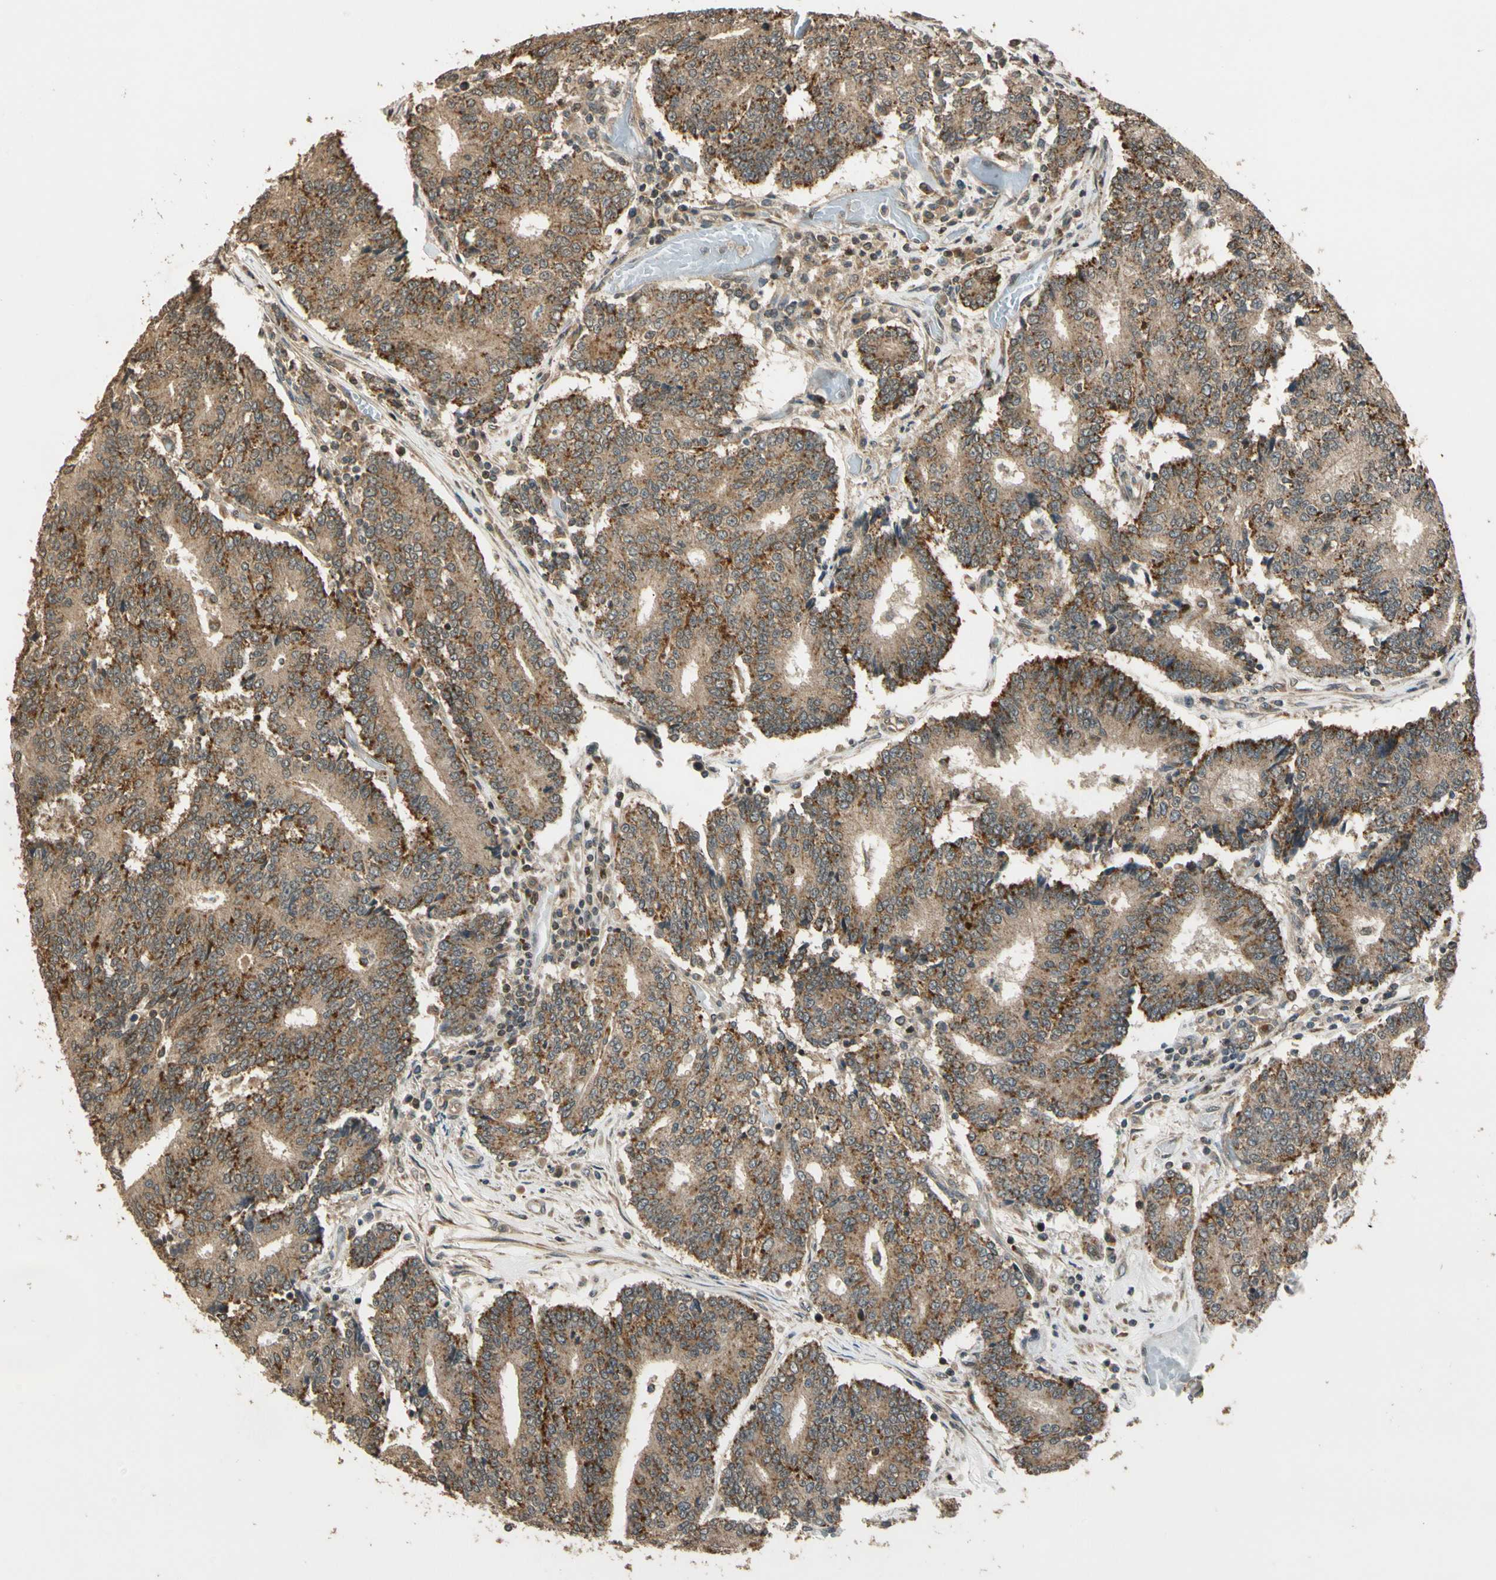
{"staining": {"intensity": "moderate", "quantity": ">75%", "location": "cytoplasmic/membranous"}, "tissue": "prostate cancer", "cell_type": "Tumor cells", "image_type": "cancer", "snomed": [{"axis": "morphology", "description": "Normal tissue, NOS"}, {"axis": "morphology", "description": "Adenocarcinoma, High grade"}, {"axis": "topography", "description": "Prostate"}, {"axis": "topography", "description": "Seminal veicle"}], "caption": "Immunohistochemical staining of human prostate cancer (high-grade adenocarcinoma) shows medium levels of moderate cytoplasmic/membranous positivity in approximately >75% of tumor cells.", "gene": "LAMTOR1", "patient": {"sex": "male", "age": 55}}